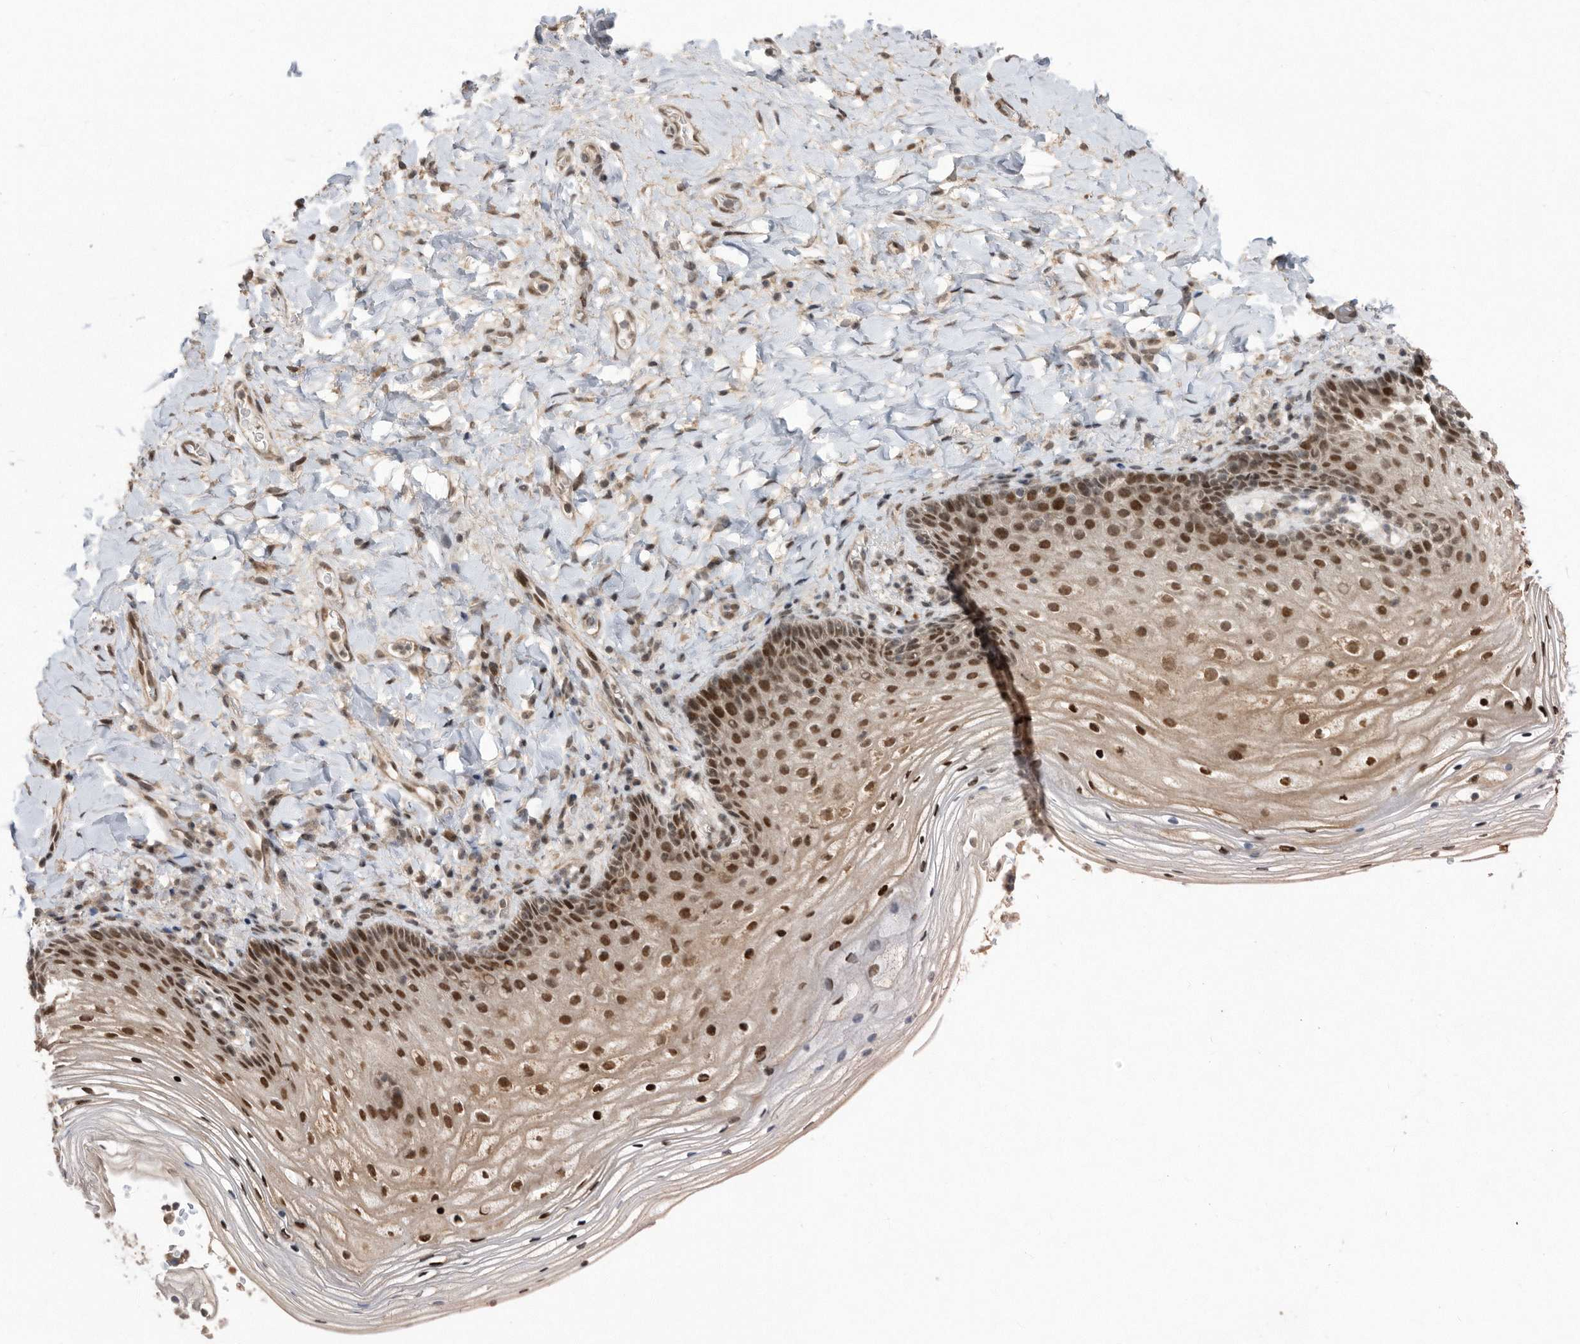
{"staining": {"intensity": "strong", "quantity": ">75%", "location": "nuclear"}, "tissue": "vagina", "cell_type": "Squamous epithelial cells", "image_type": "normal", "snomed": [{"axis": "morphology", "description": "Normal tissue, NOS"}, {"axis": "topography", "description": "Vagina"}], "caption": "A brown stain labels strong nuclear staining of a protein in squamous epithelial cells of benign human vagina. The protein is shown in brown color, while the nuclei are stained blue.", "gene": "TDRD3", "patient": {"sex": "female", "age": 60}}